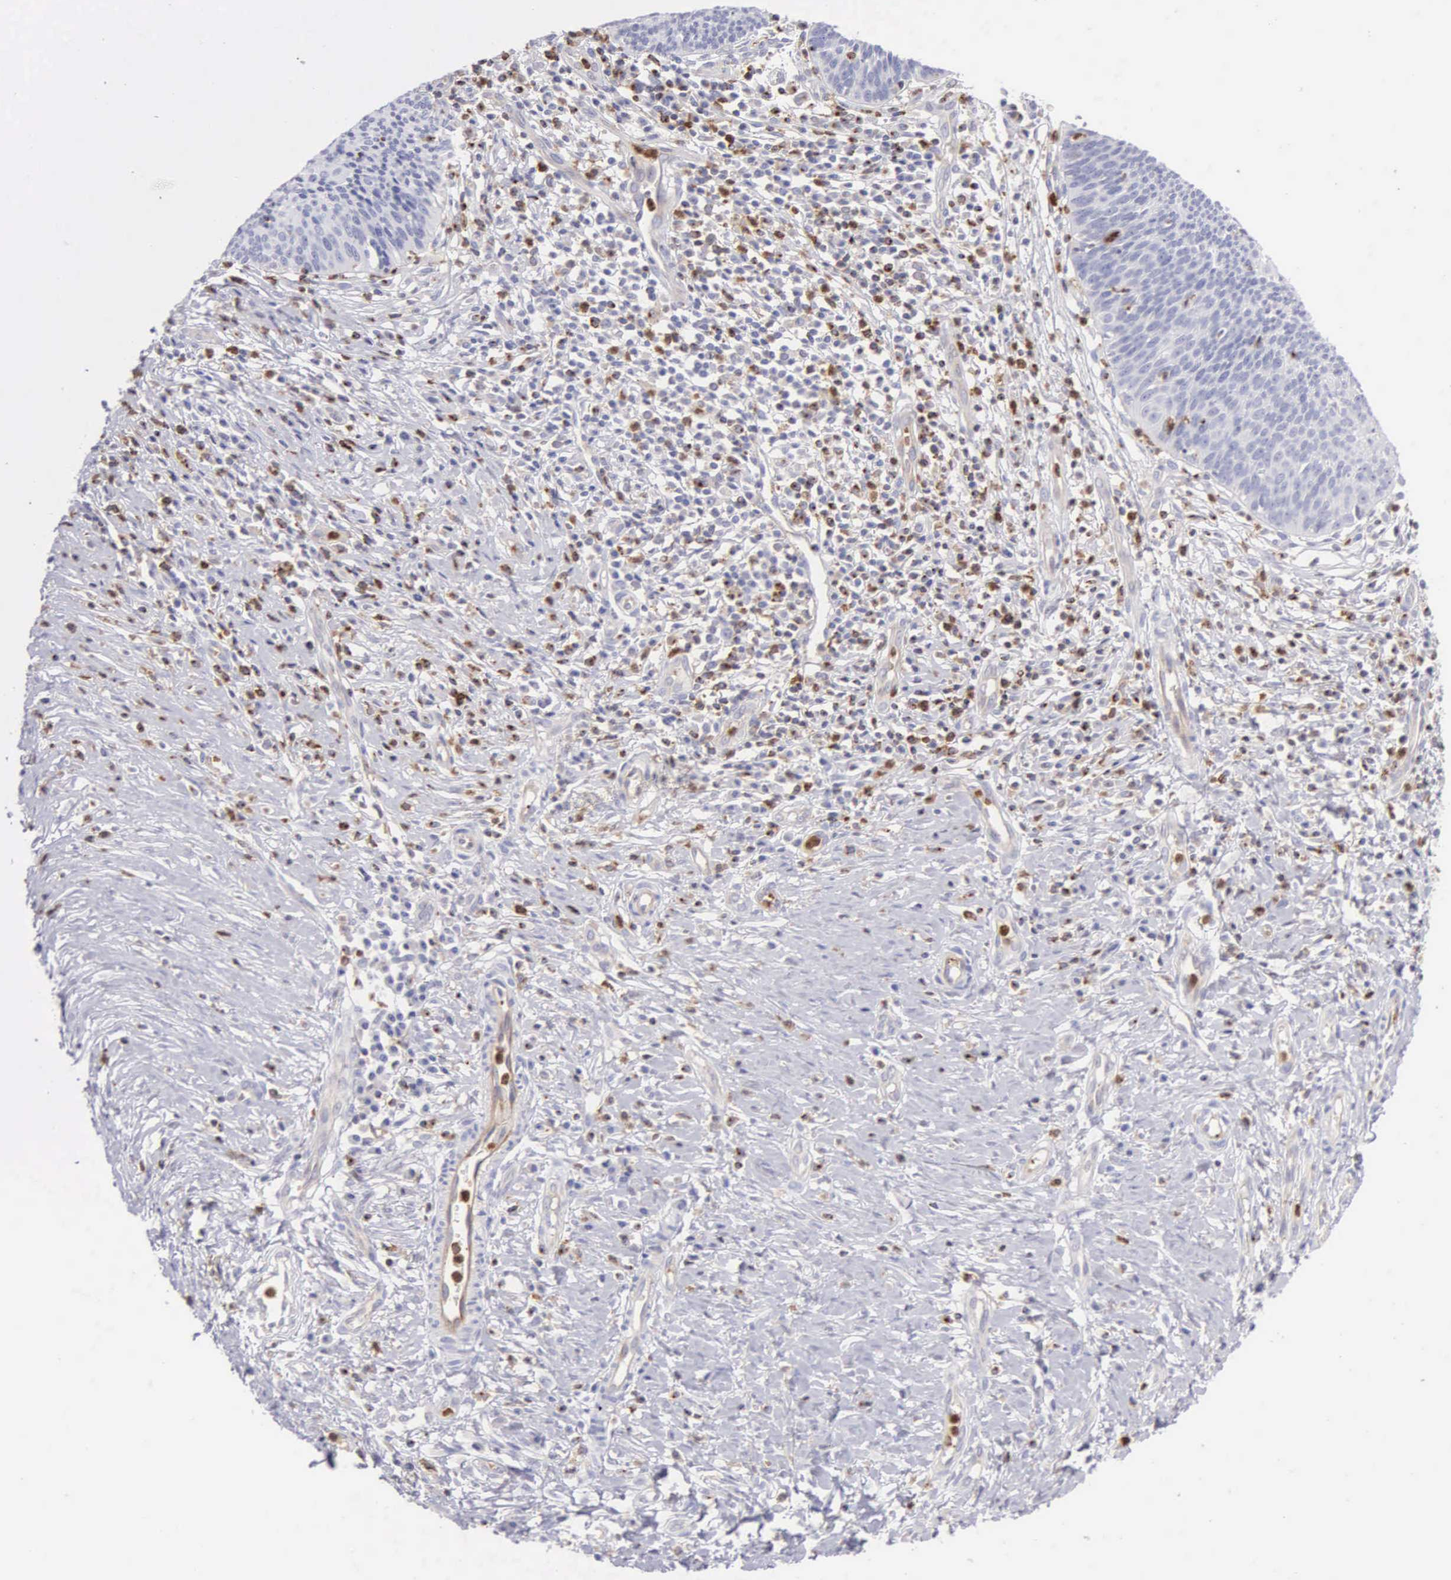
{"staining": {"intensity": "negative", "quantity": "none", "location": "none"}, "tissue": "cervical cancer", "cell_type": "Tumor cells", "image_type": "cancer", "snomed": [{"axis": "morphology", "description": "Squamous cell carcinoma, NOS"}, {"axis": "topography", "description": "Cervix"}], "caption": "A photomicrograph of cervical cancer (squamous cell carcinoma) stained for a protein reveals no brown staining in tumor cells. (DAB (3,3'-diaminobenzidine) immunohistochemistry (IHC) visualized using brightfield microscopy, high magnification).", "gene": "SRGN", "patient": {"sex": "female", "age": 41}}